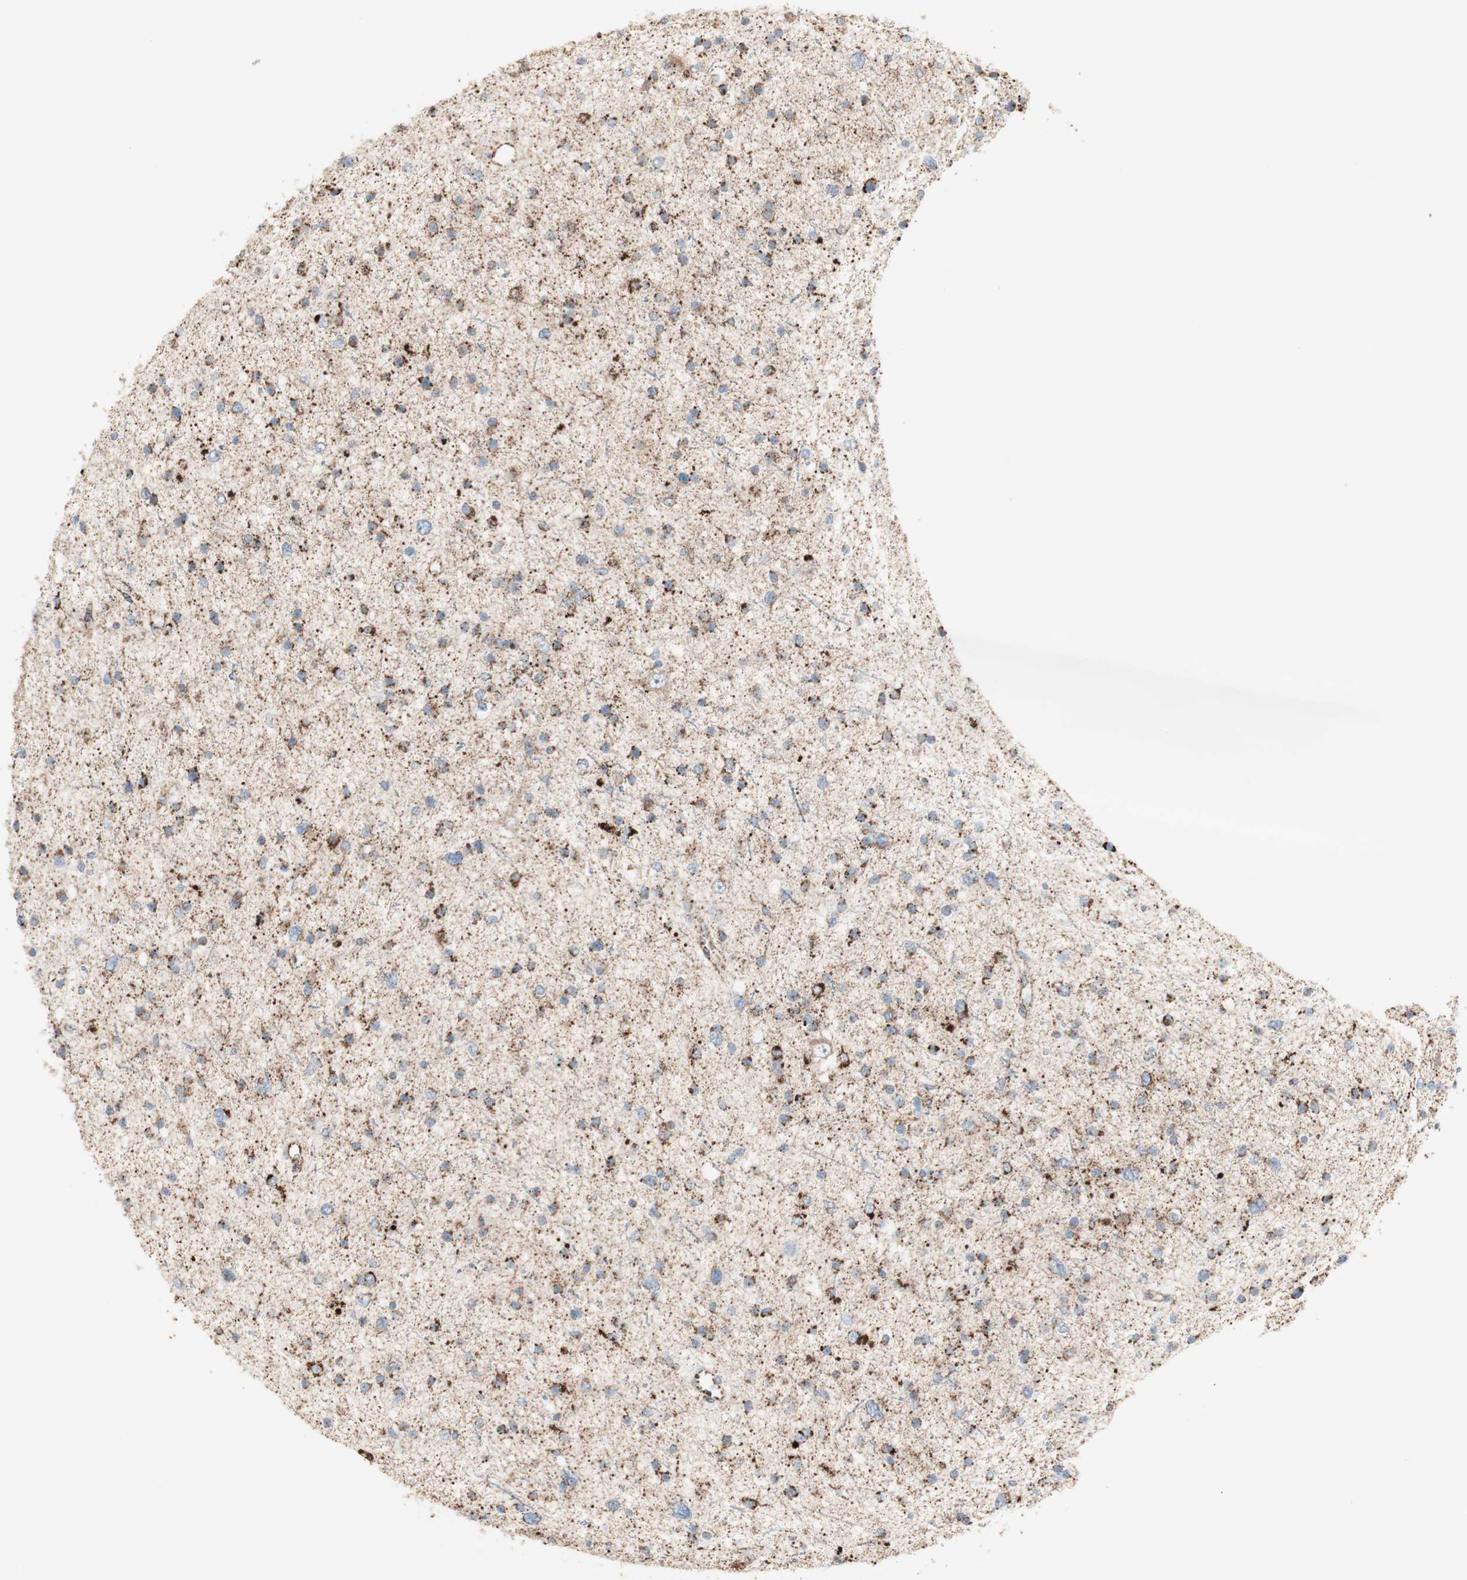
{"staining": {"intensity": "moderate", "quantity": "<25%", "location": "cytoplasmic/membranous"}, "tissue": "glioma", "cell_type": "Tumor cells", "image_type": "cancer", "snomed": [{"axis": "morphology", "description": "Glioma, malignant, Low grade"}, {"axis": "topography", "description": "Brain"}], "caption": "Glioma tissue demonstrates moderate cytoplasmic/membranous positivity in about <25% of tumor cells, visualized by immunohistochemistry. The staining is performed using DAB brown chromogen to label protein expression. The nuclei are counter-stained blue using hematoxylin.", "gene": "C3orf52", "patient": {"sex": "female", "age": 37}}